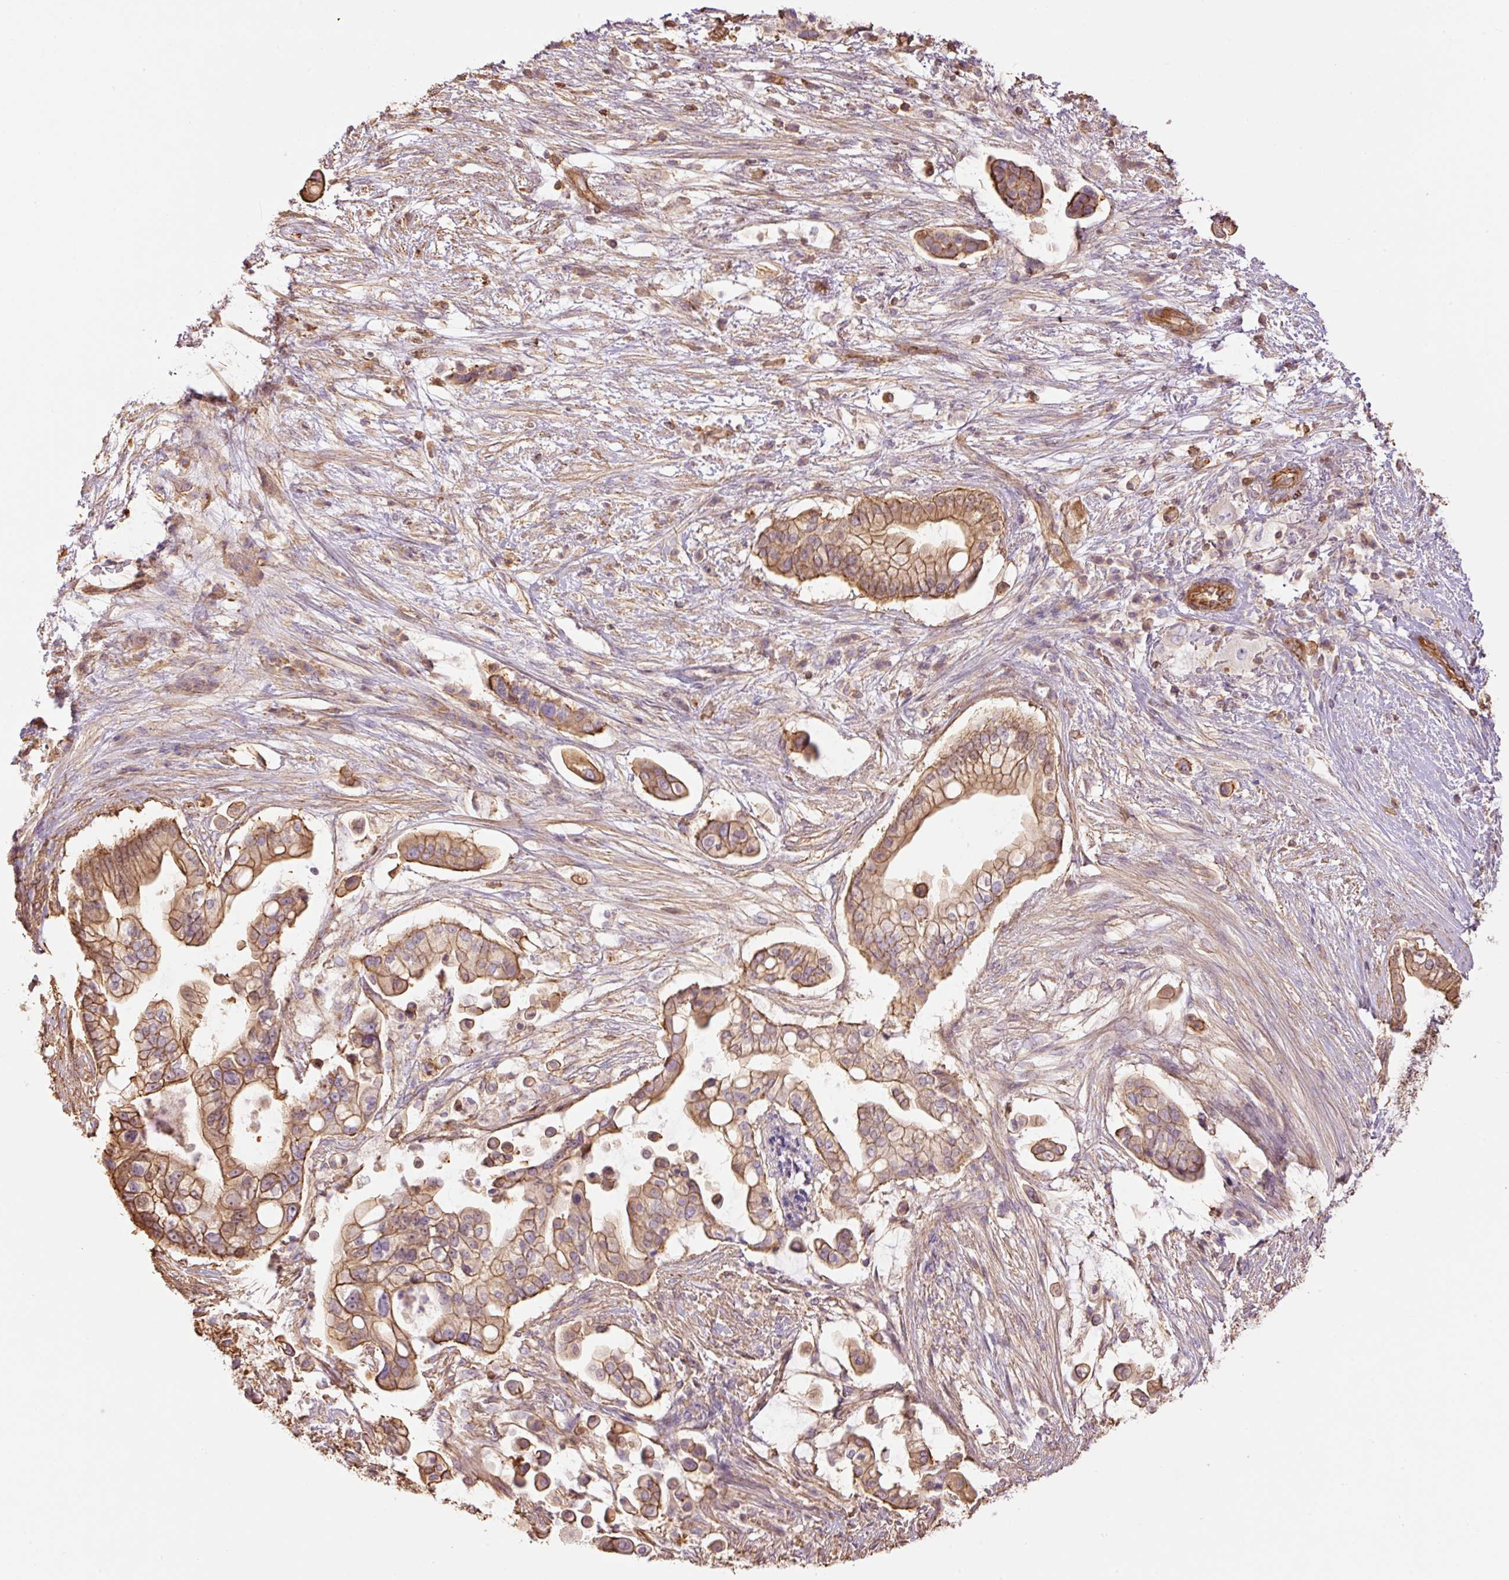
{"staining": {"intensity": "moderate", "quantity": ">75%", "location": "cytoplasmic/membranous"}, "tissue": "pancreatic cancer", "cell_type": "Tumor cells", "image_type": "cancer", "snomed": [{"axis": "morphology", "description": "Adenocarcinoma, NOS"}, {"axis": "topography", "description": "Pancreas"}], "caption": "About >75% of tumor cells in pancreatic cancer (adenocarcinoma) exhibit moderate cytoplasmic/membranous protein expression as visualized by brown immunohistochemical staining.", "gene": "PPP1R1B", "patient": {"sex": "female", "age": 69}}